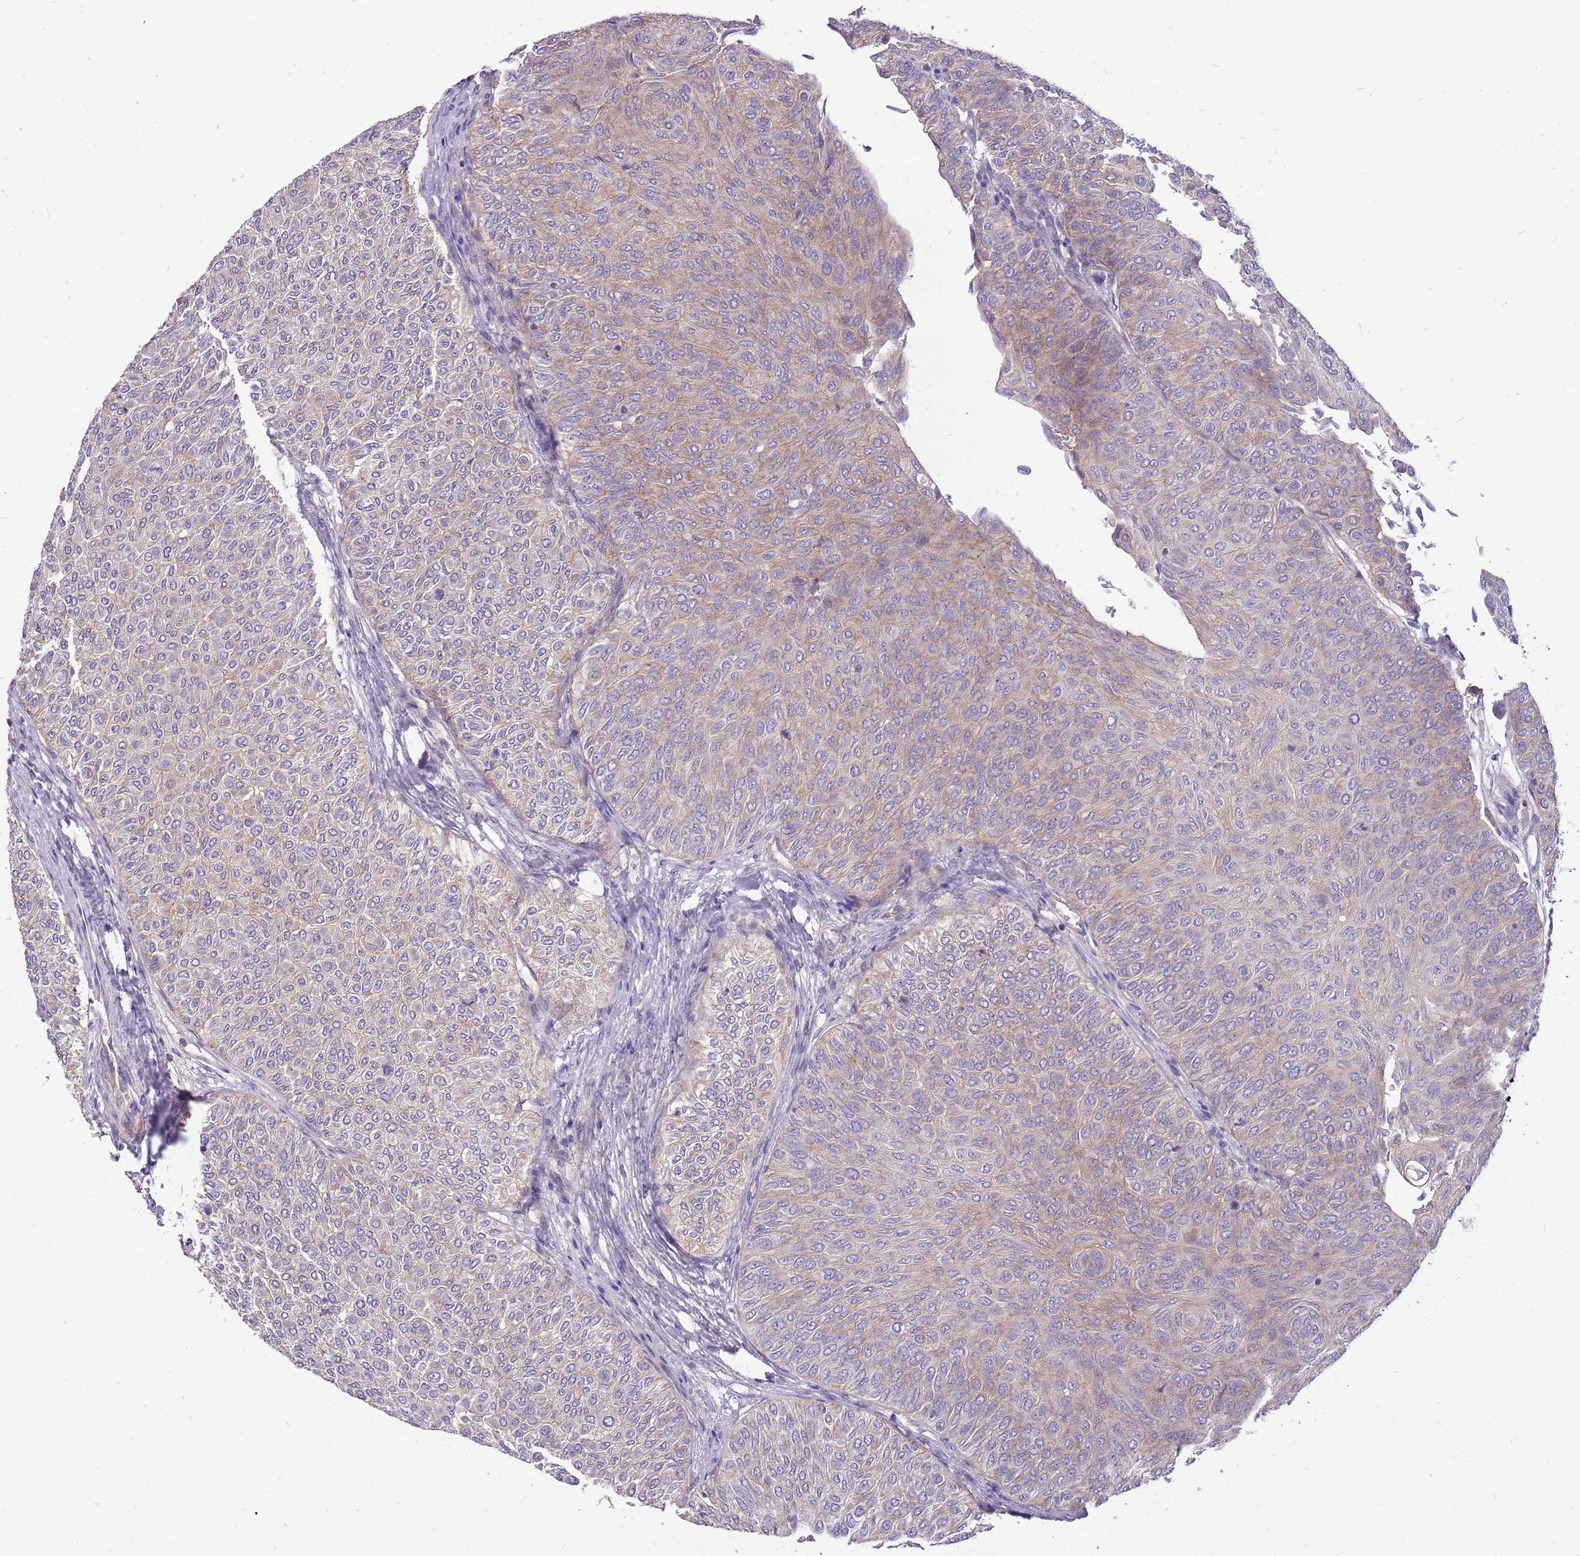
{"staining": {"intensity": "weak", "quantity": "25%-75%", "location": "cytoplasmic/membranous"}, "tissue": "urothelial cancer", "cell_type": "Tumor cells", "image_type": "cancer", "snomed": [{"axis": "morphology", "description": "Urothelial carcinoma, Low grade"}, {"axis": "topography", "description": "Urinary bladder"}], "caption": "Immunohistochemical staining of human urothelial carcinoma (low-grade) demonstrates weak cytoplasmic/membranous protein staining in approximately 25%-75% of tumor cells. The staining was performed using DAB (3,3'-diaminobenzidine) to visualize the protein expression in brown, while the nuclei were stained in blue with hematoxylin (Magnification: 20x).", "gene": "NTN4", "patient": {"sex": "male", "age": 78}}